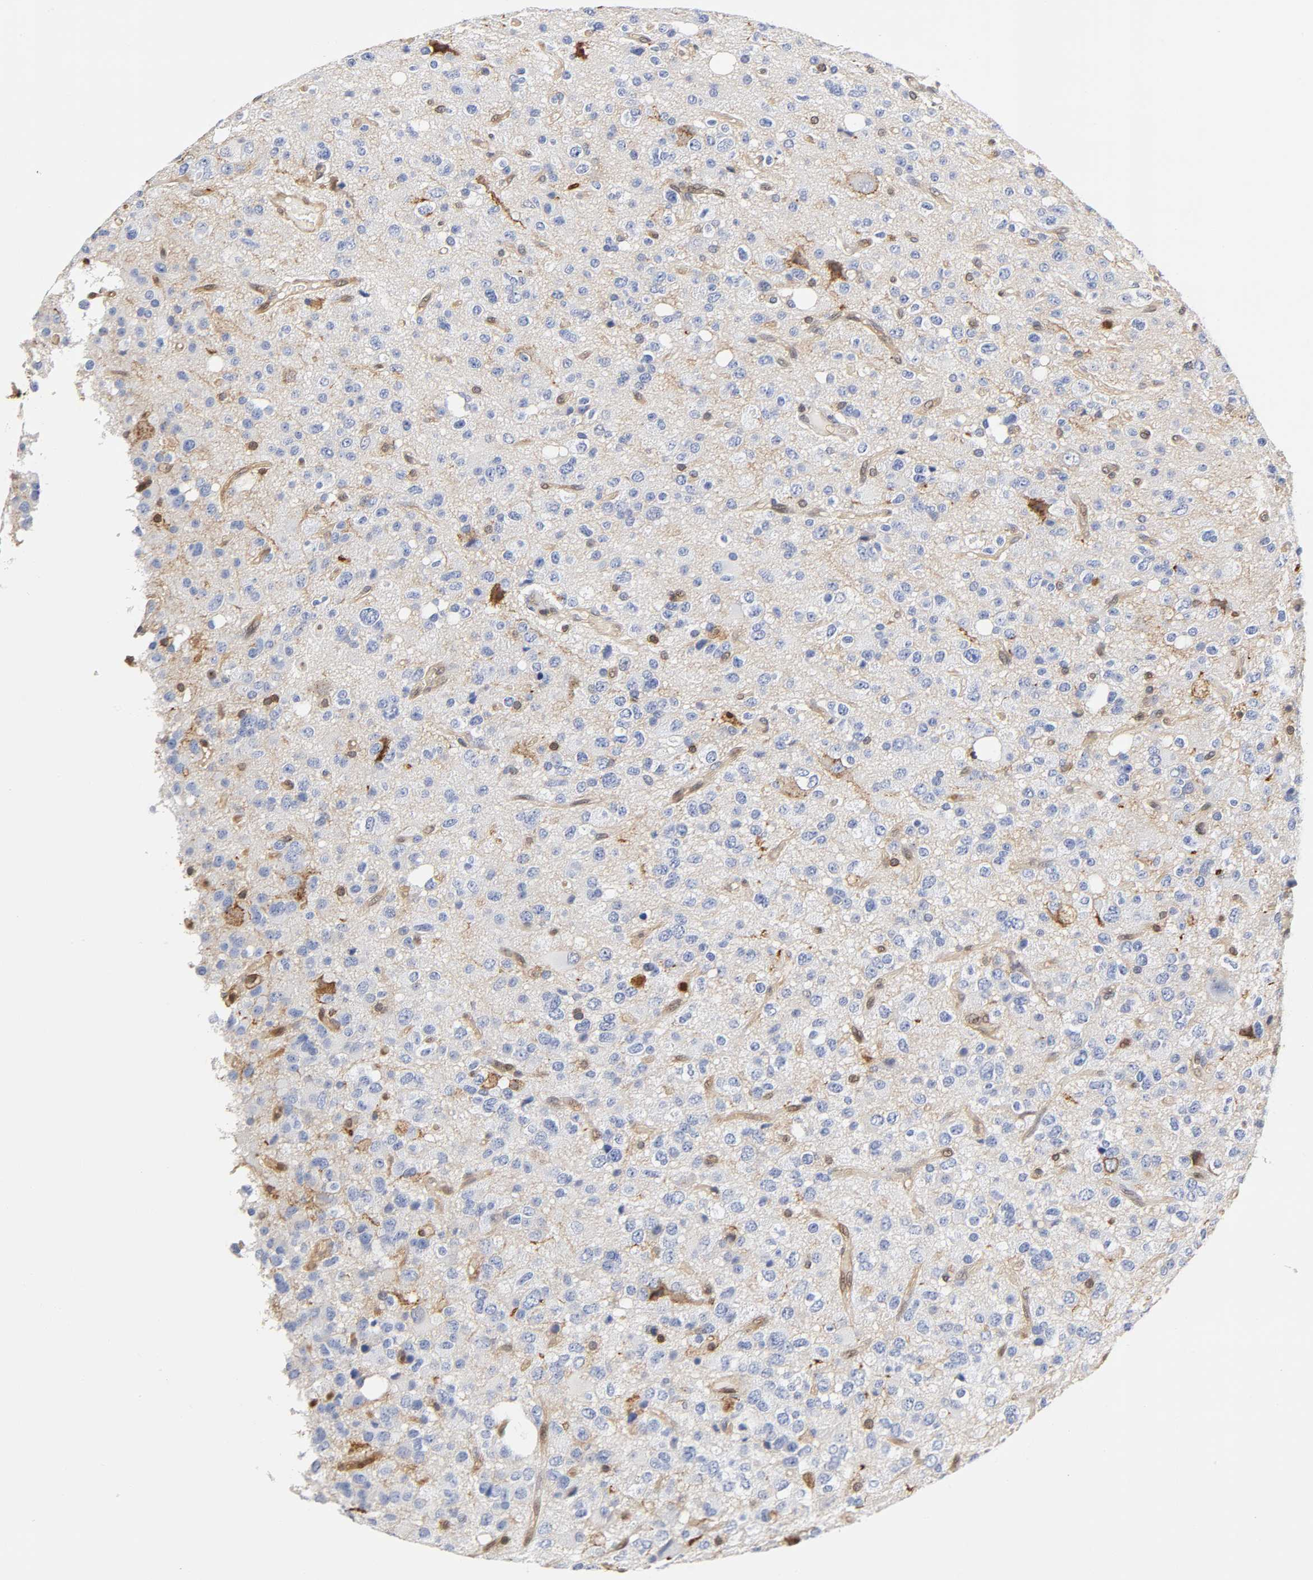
{"staining": {"intensity": "negative", "quantity": "none", "location": "none"}, "tissue": "glioma", "cell_type": "Tumor cells", "image_type": "cancer", "snomed": [{"axis": "morphology", "description": "Glioma, malignant, High grade"}, {"axis": "topography", "description": "Brain"}], "caption": "Malignant glioma (high-grade) stained for a protein using IHC reveals no positivity tumor cells.", "gene": "ANXA11", "patient": {"sex": "male", "age": 47}}